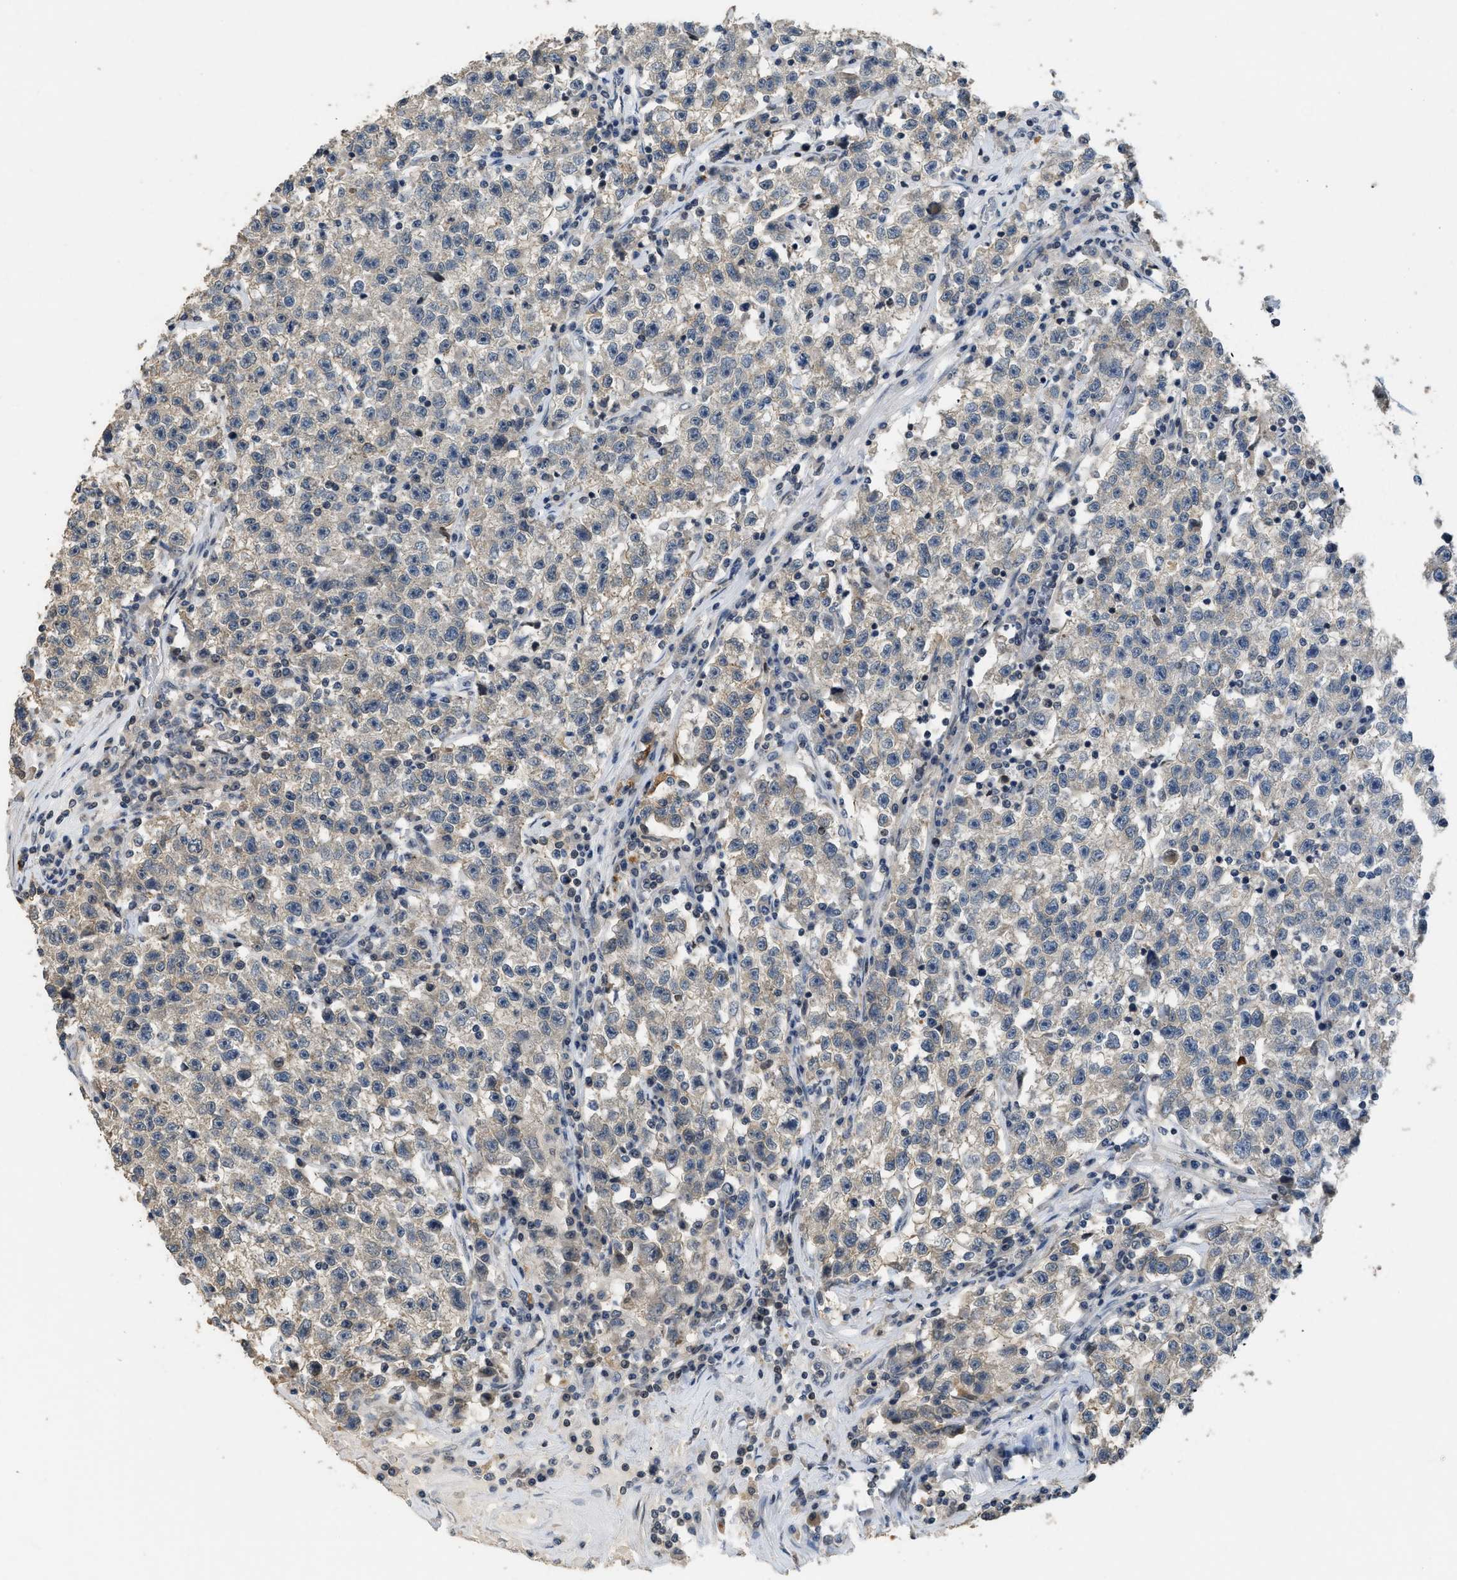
{"staining": {"intensity": "negative", "quantity": "none", "location": "none"}, "tissue": "testis cancer", "cell_type": "Tumor cells", "image_type": "cancer", "snomed": [{"axis": "morphology", "description": "Seminoma, NOS"}, {"axis": "topography", "description": "Testis"}], "caption": "Seminoma (testis) stained for a protein using IHC demonstrates no staining tumor cells.", "gene": "TES", "patient": {"sex": "male", "age": 22}}